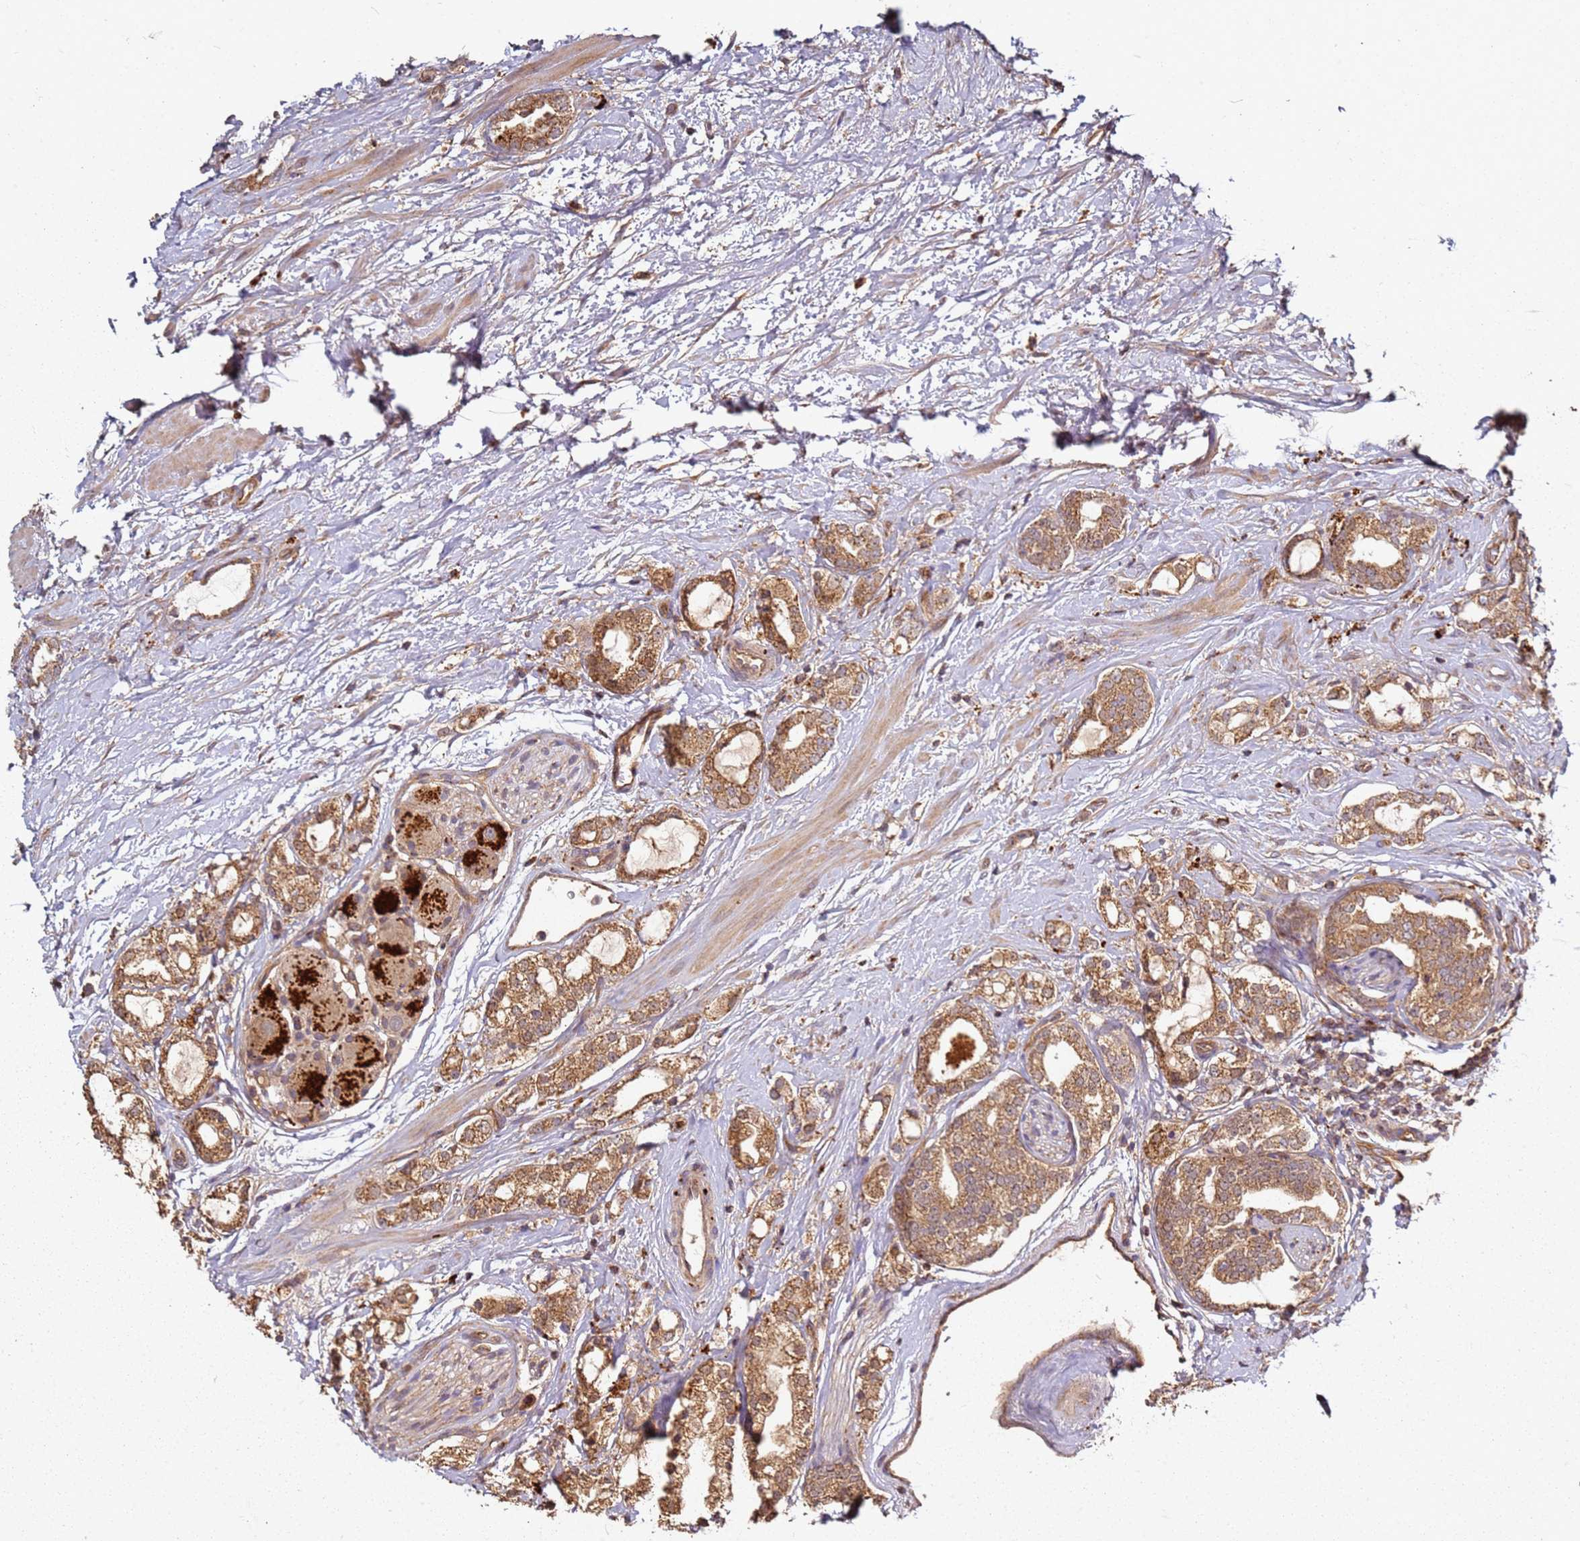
{"staining": {"intensity": "moderate", "quantity": ">75%", "location": "cytoplasmic/membranous"}, "tissue": "prostate cancer", "cell_type": "Tumor cells", "image_type": "cancer", "snomed": [{"axis": "morphology", "description": "Adenocarcinoma, High grade"}, {"axis": "topography", "description": "Prostate"}], "caption": "DAB immunohistochemical staining of prostate cancer (high-grade adenocarcinoma) reveals moderate cytoplasmic/membranous protein staining in approximately >75% of tumor cells. (DAB = brown stain, brightfield microscopy at high magnification).", "gene": "SCGB2B2", "patient": {"sex": "male", "age": 64}}